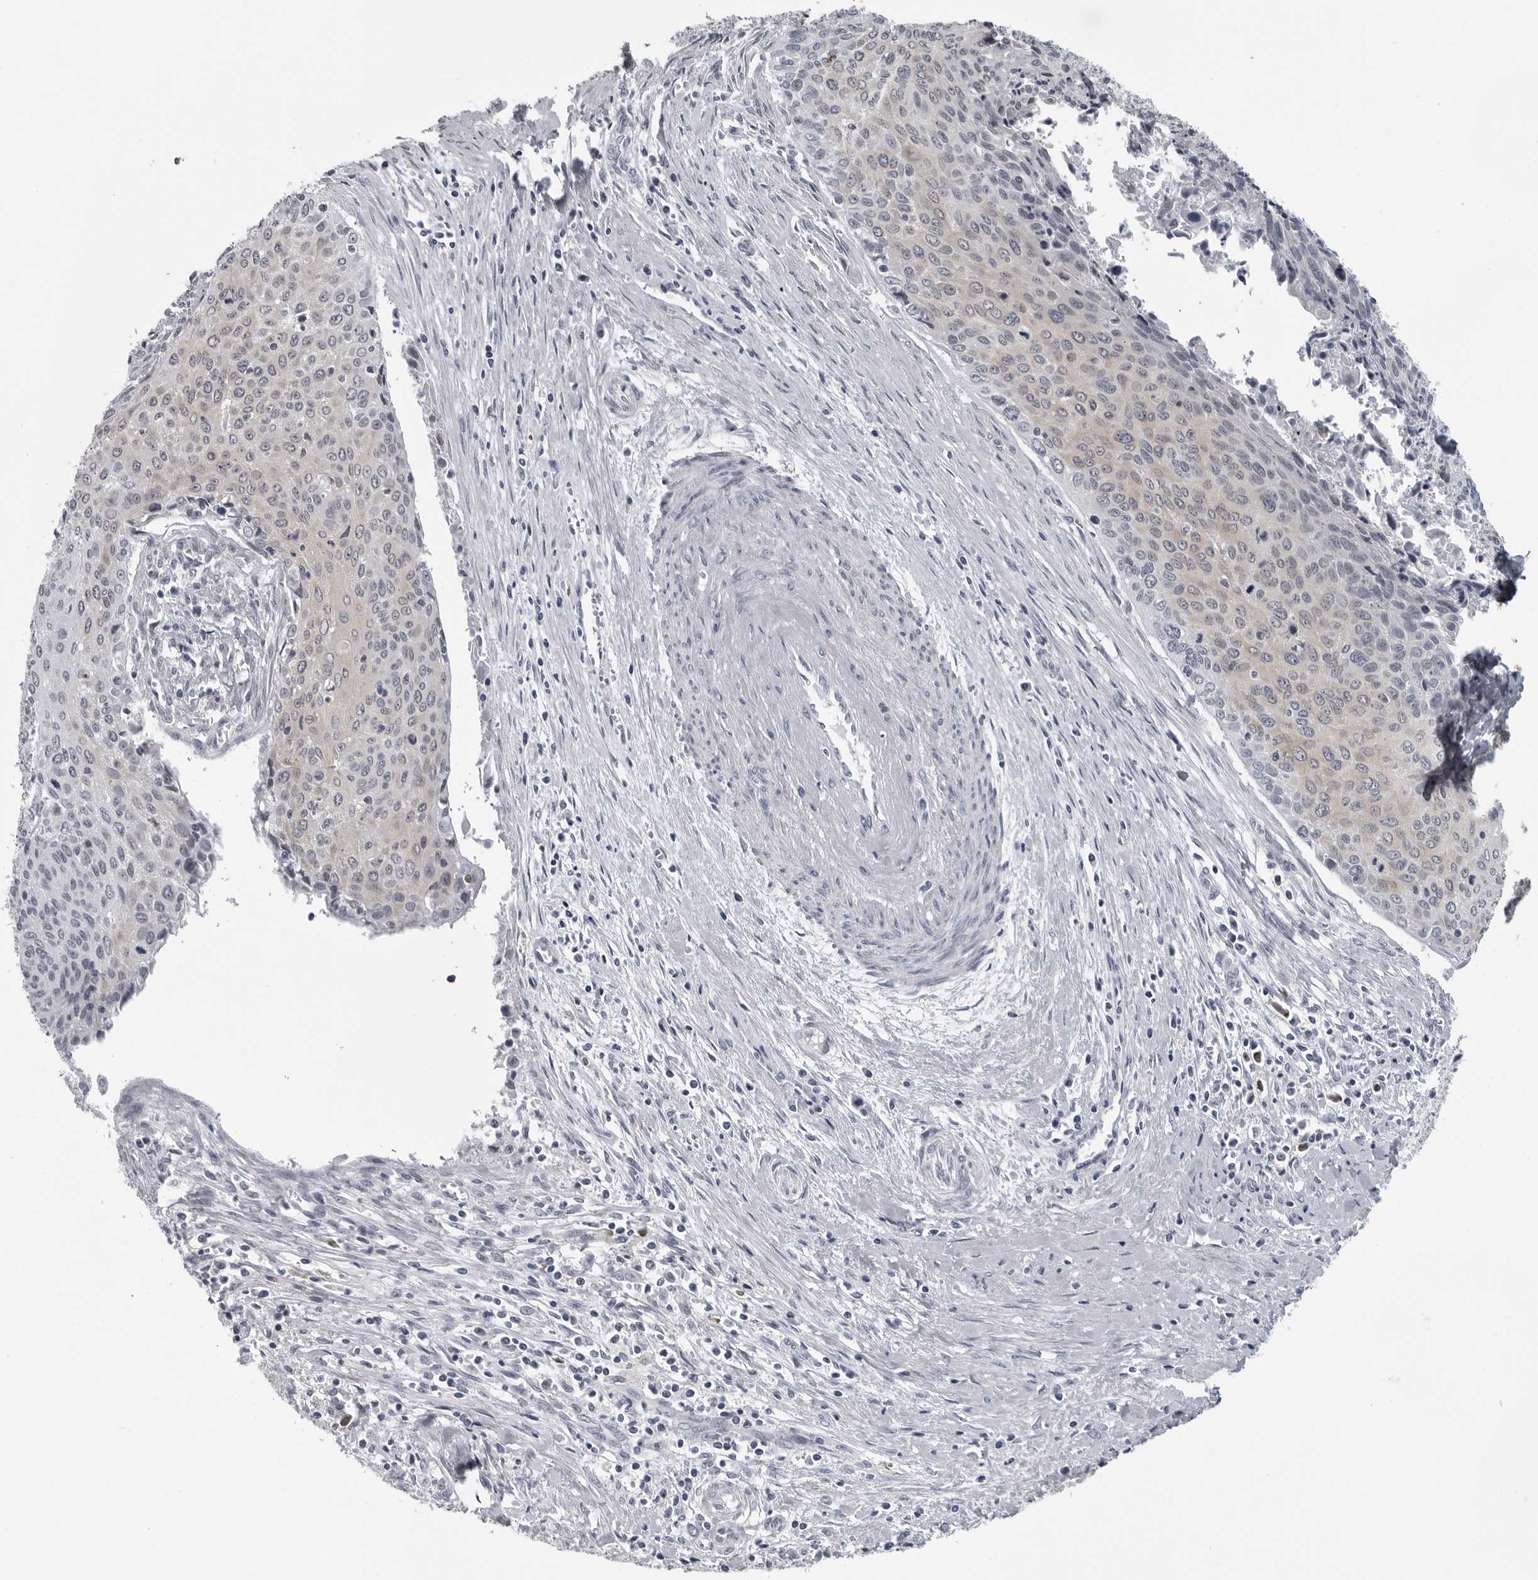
{"staining": {"intensity": "weak", "quantity": "<25%", "location": "cytoplasmic/membranous"}, "tissue": "cervical cancer", "cell_type": "Tumor cells", "image_type": "cancer", "snomed": [{"axis": "morphology", "description": "Squamous cell carcinoma, NOS"}, {"axis": "topography", "description": "Cervix"}], "caption": "Immunohistochemistry histopathology image of neoplastic tissue: human cervical cancer stained with DAB (3,3'-diaminobenzidine) reveals no significant protein staining in tumor cells. (DAB (3,3'-diaminobenzidine) immunohistochemistry with hematoxylin counter stain).", "gene": "LYSMD1", "patient": {"sex": "female", "age": 55}}